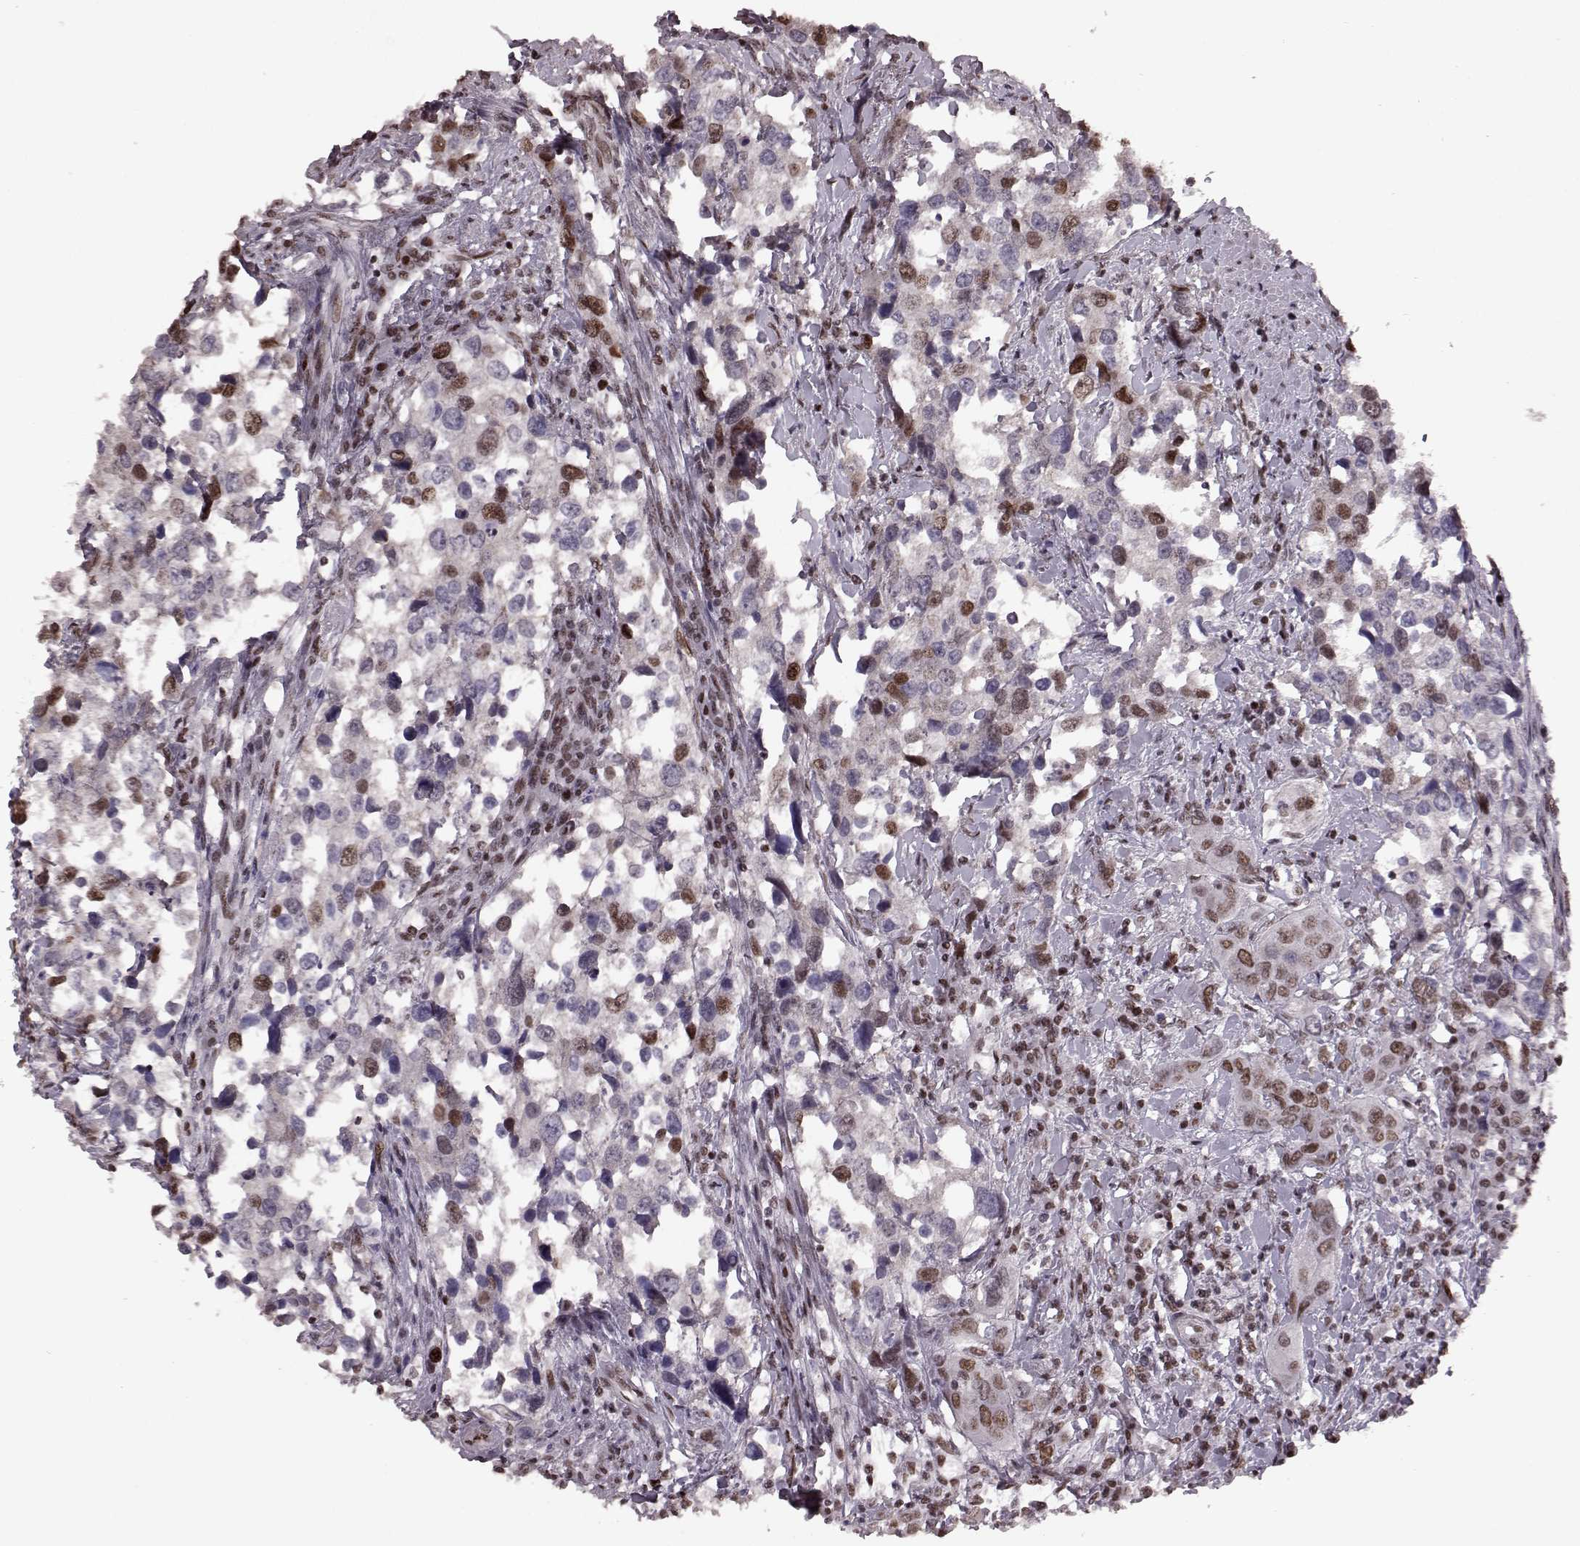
{"staining": {"intensity": "strong", "quantity": "<25%", "location": "nuclear"}, "tissue": "urothelial cancer", "cell_type": "Tumor cells", "image_type": "cancer", "snomed": [{"axis": "morphology", "description": "Urothelial carcinoma, NOS"}, {"axis": "morphology", "description": "Urothelial carcinoma, High grade"}, {"axis": "topography", "description": "Urinary bladder"}], "caption": "Strong nuclear protein expression is present in approximately <25% of tumor cells in high-grade urothelial carcinoma.", "gene": "NR2C1", "patient": {"sex": "male", "age": 63}}